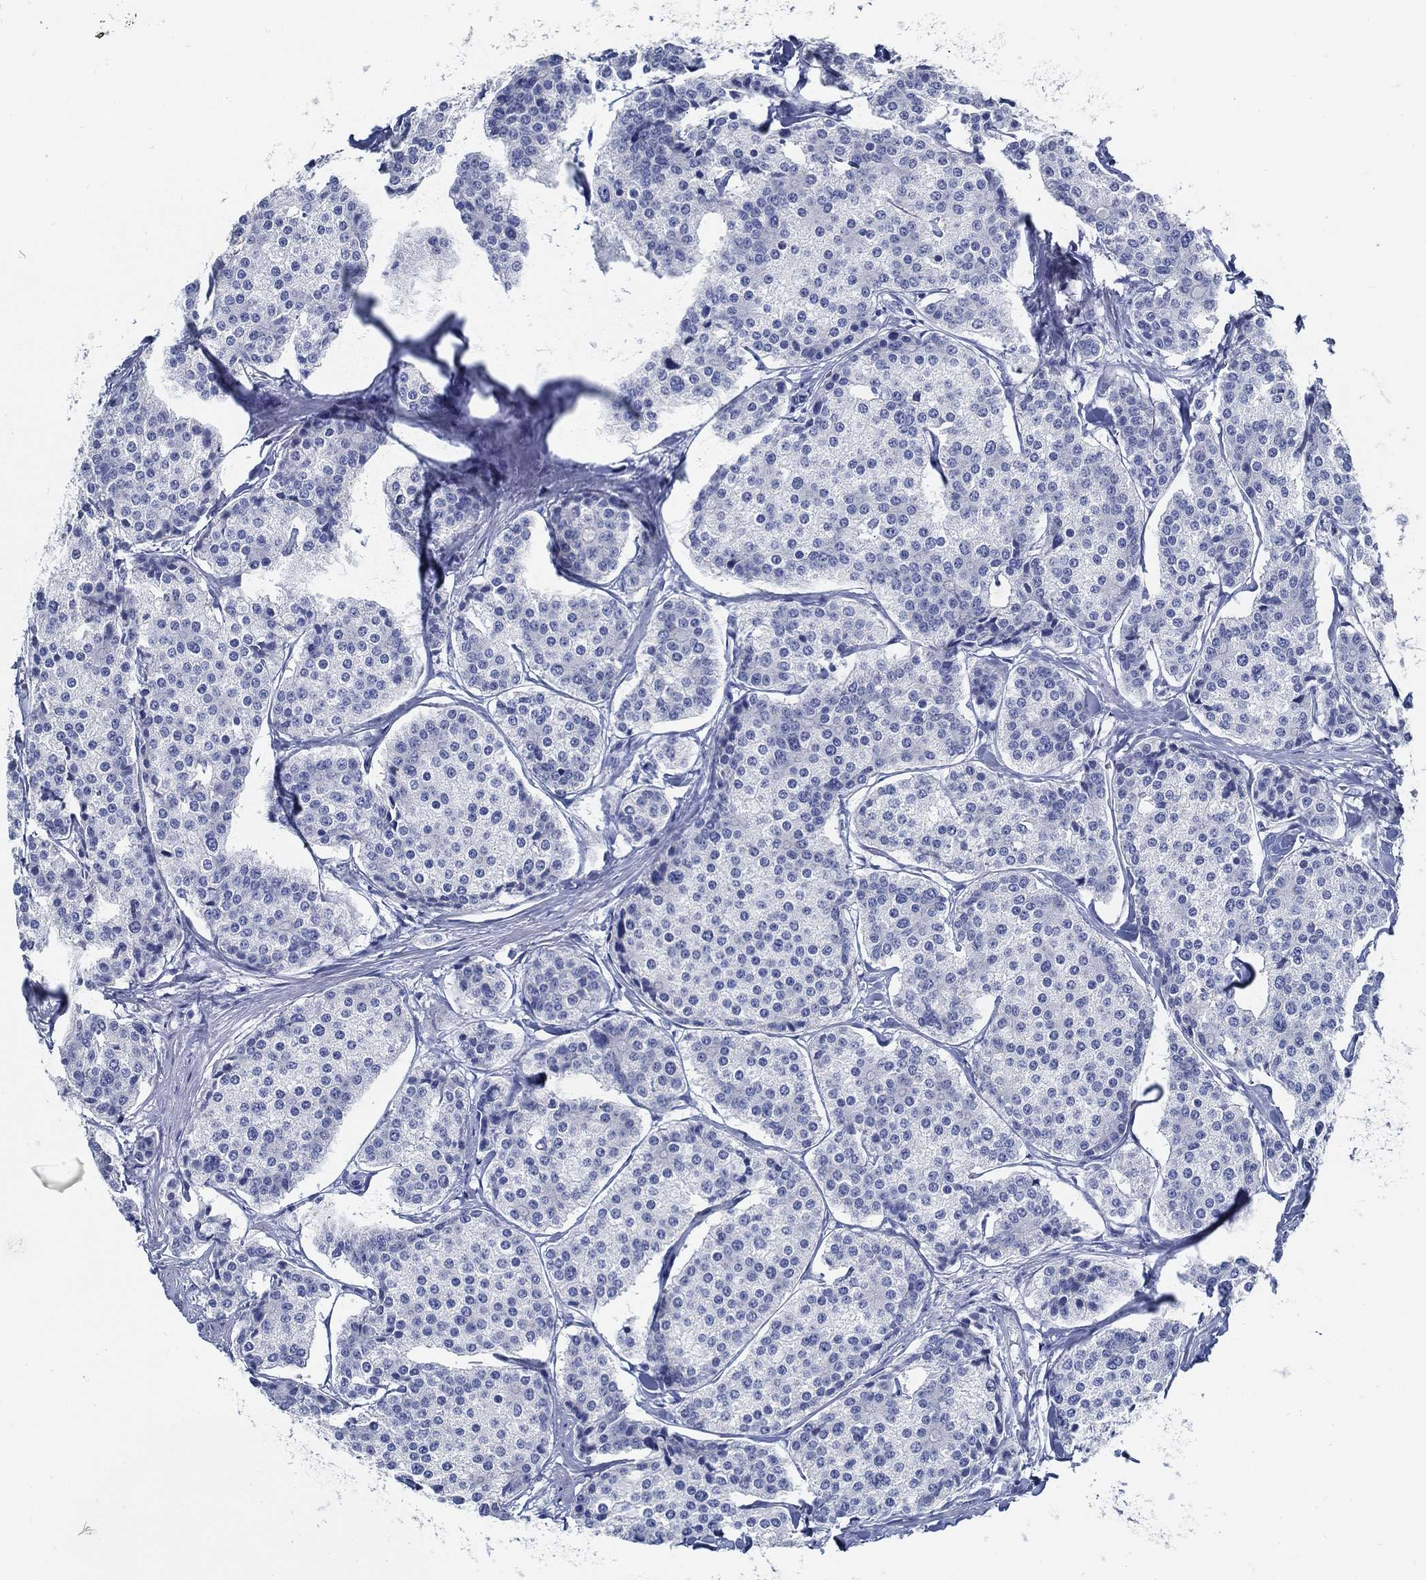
{"staining": {"intensity": "negative", "quantity": "none", "location": "none"}, "tissue": "carcinoid", "cell_type": "Tumor cells", "image_type": "cancer", "snomed": [{"axis": "morphology", "description": "Carcinoid, malignant, NOS"}, {"axis": "topography", "description": "Small intestine"}], "caption": "High magnification brightfield microscopy of carcinoid stained with DAB (brown) and counterstained with hematoxylin (blue): tumor cells show no significant expression.", "gene": "SLC45A1", "patient": {"sex": "female", "age": 65}}